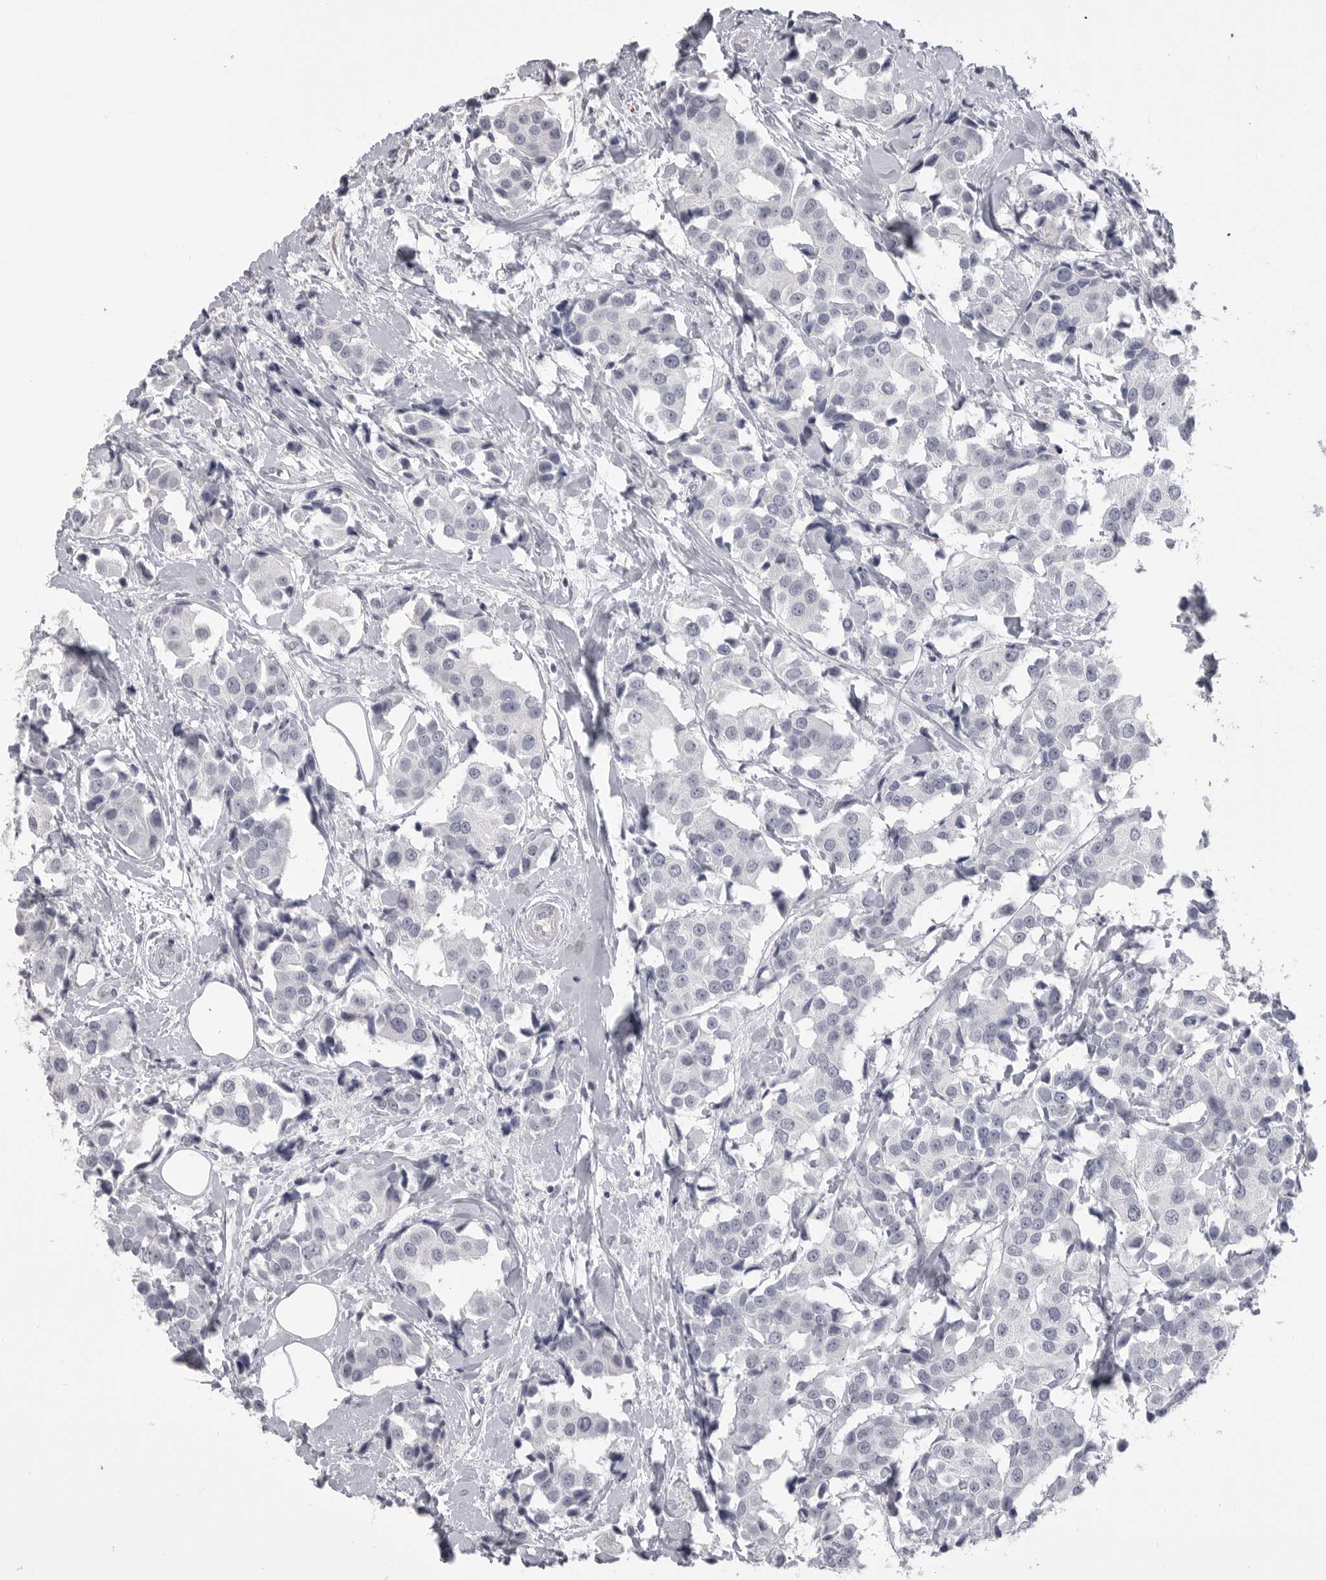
{"staining": {"intensity": "negative", "quantity": "none", "location": "none"}, "tissue": "breast cancer", "cell_type": "Tumor cells", "image_type": "cancer", "snomed": [{"axis": "morphology", "description": "Normal tissue, NOS"}, {"axis": "morphology", "description": "Duct carcinoma"}, {"axis": "topography", "description": "Breast"}], "caption": "DAB immunohistochemical staining of human intraductal carcinoma (breast) displays no significant expression in tumor cells. (DAB immunohistochemistry (IHC) with hematoxylin counter stain).", "gene": "SERPING1", "patient": {"sex": "female", "age": 39}}